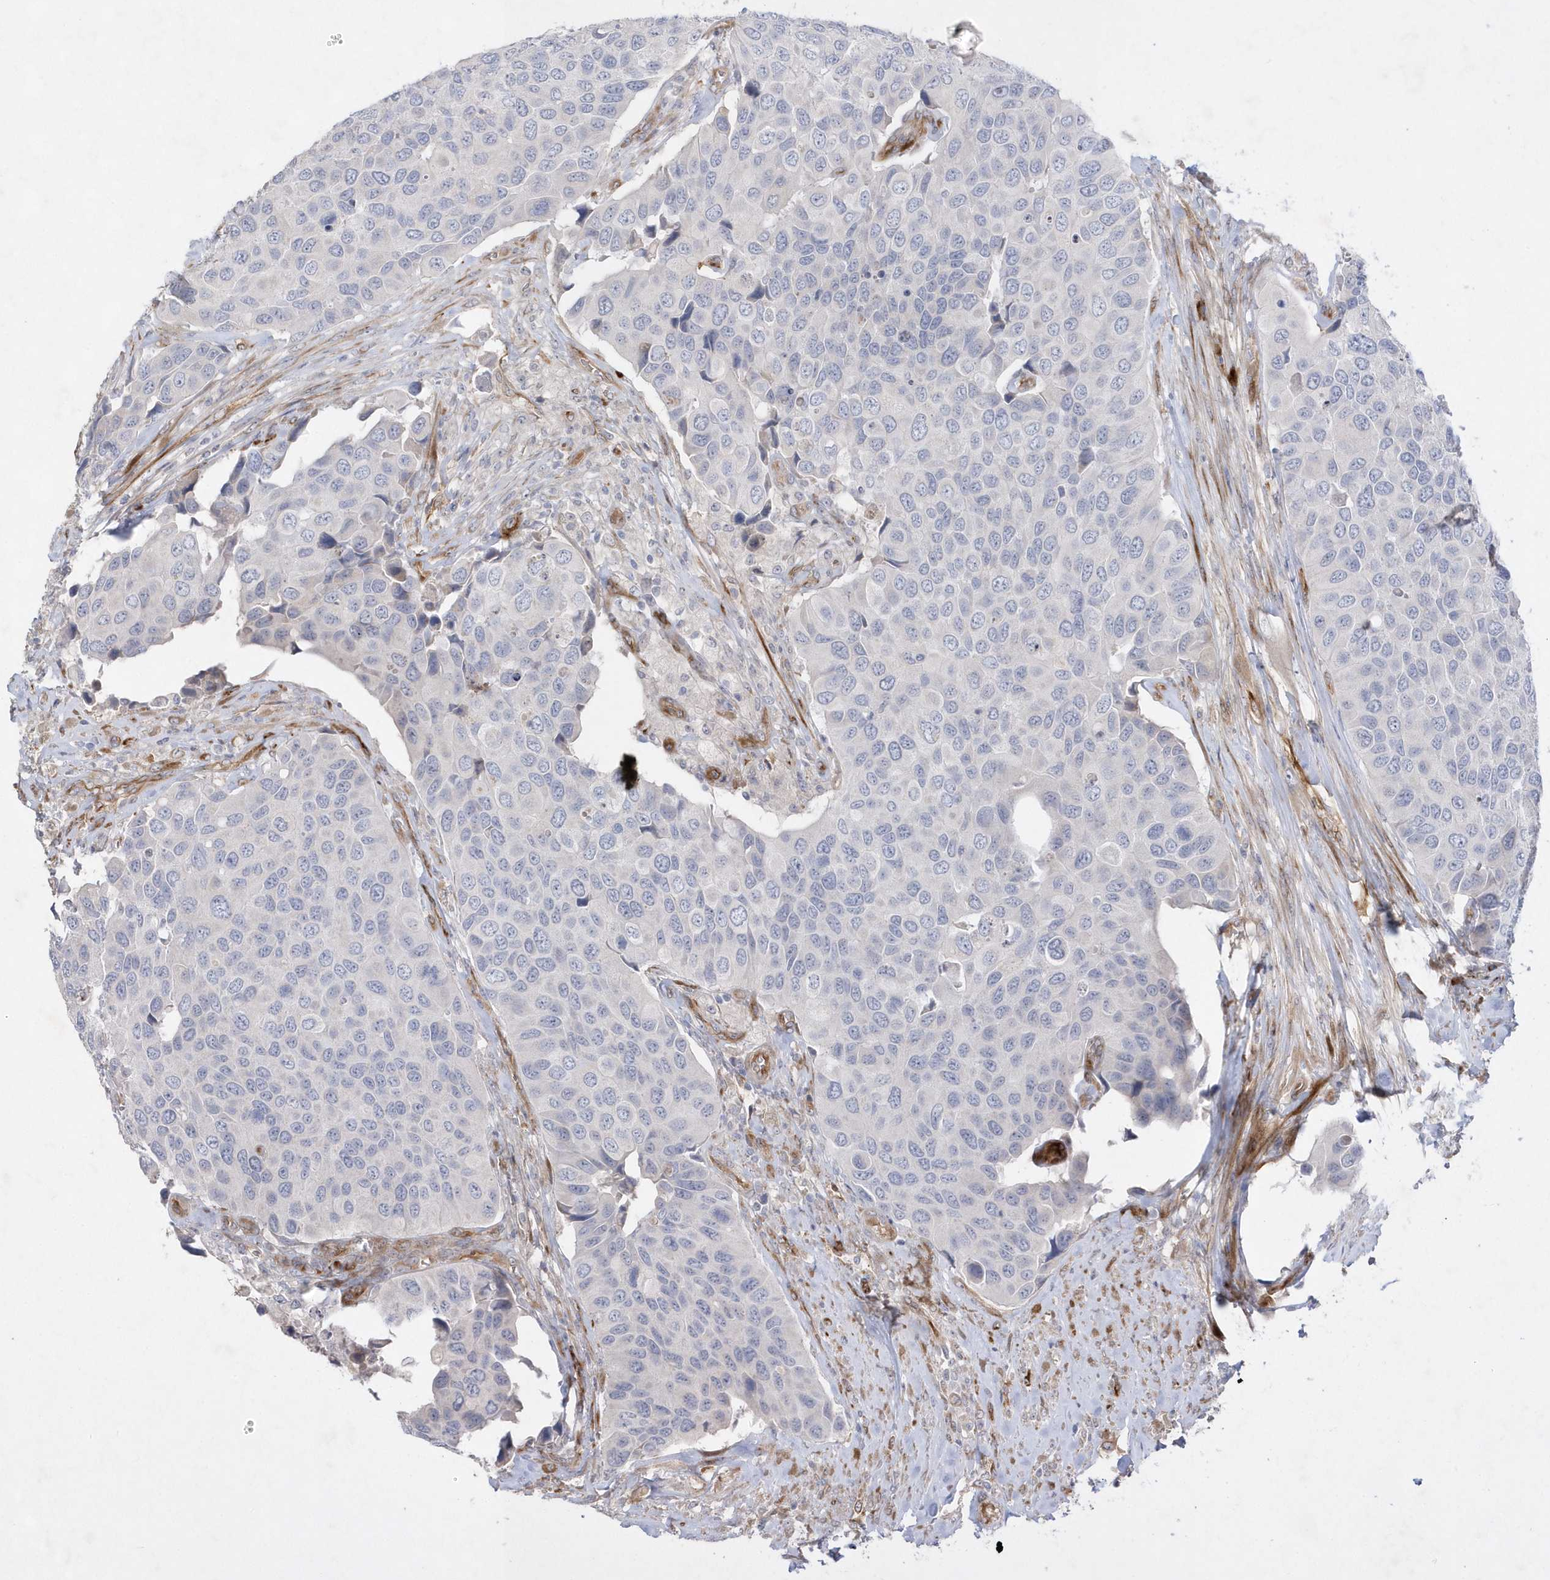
{"staining": {"intensity": "negative", "quantity": "none", "location": "none"}, "tissue": "urothelial cancer", "cell_type": "Tumor cells", "image_type": "cancer", "snomed": [{"axis": "morphology", "description": "Urothelial carcinoma, High grade"}, {"axis": "topography", "description": "Urinary bladder"}], "caption": "Tumor cells show no significant expression in urothelial carcinoma (high-grade). (DAB (3,3'-diaminobenzidine) IHC visualized using brightfield microscopy, high magnification).", "gene": "TMEM132B", "patient": {"sex": "male", "age": 74}}